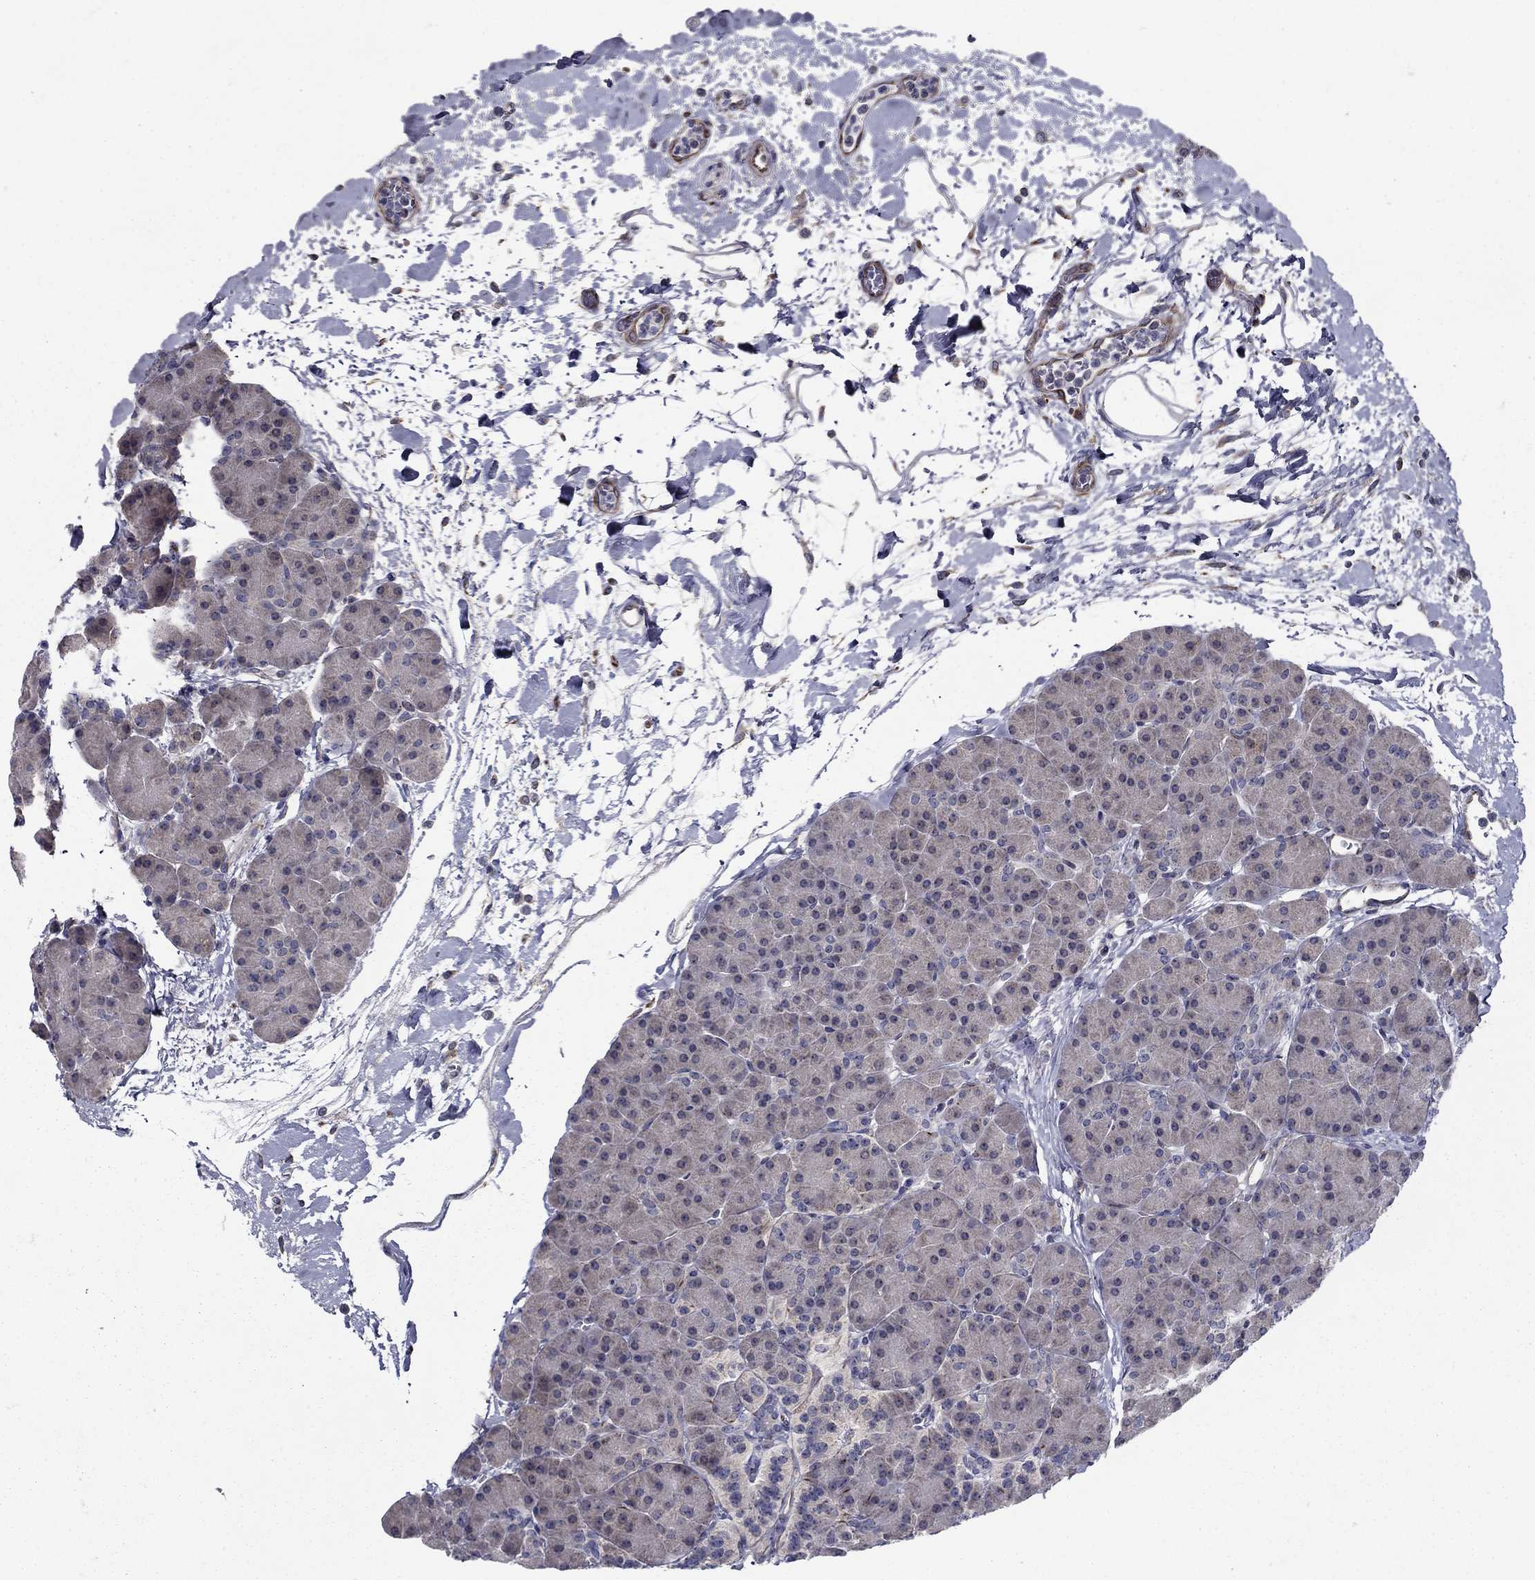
{"staining": {"intensity": "weak", "quantity": "<25%", "location": "cytoplasmic/membranous"}, "tissue": "pancreas", "cell_type": "Exocrine glandular cells", "image_type": "normal", "snomed": [{"axis": "morphology", "description": "Normal tissue, NOS"}, {"axis": "topography", "description": "Pancreas"}], "caption": "IHC micrograph of normal human pancreas stained for a protein (brown), which exhibits no positivity in exocrine glandular cells.", "gene": "LACTB2", "patient": {"sex": "female", "age": 44}}